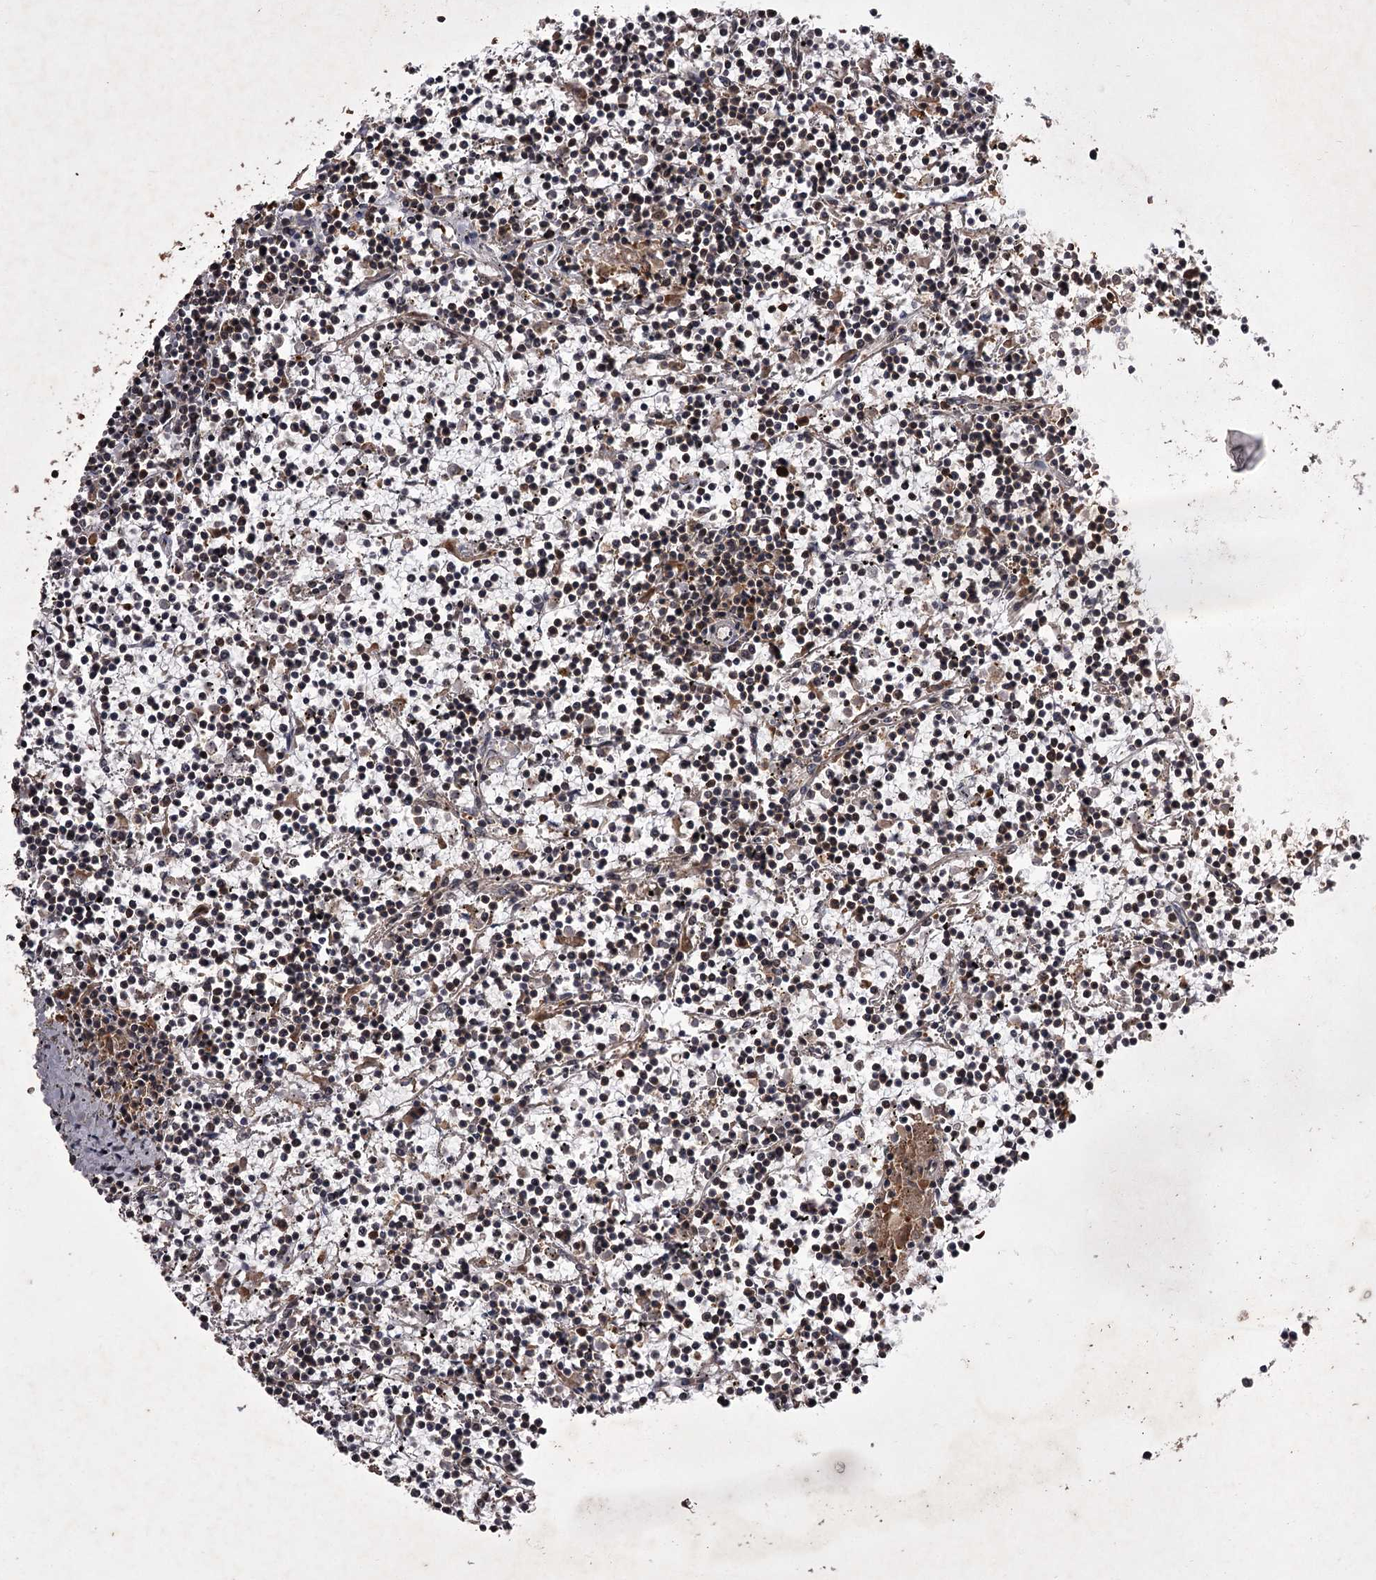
{"staining": {"intensity": "moderate", "quantity": "<25%", "location": "cytoplasmic/membranous"}, "tissue": "lymphoma", "cell_type": "Tumor cells", "image_type": "cancer", "snomed": [{"axis": "morphology", "description": "Malignant lymphoma, non-Hodgkin's type, Low grade"}, {"axis": "topography", "description": "Spleen"}], "caption": "Human lymphoma stained for a protein (brown) shows moderate cytoplasmic/membranous positive positivity in approximately <25% of tumor cells.", "gene": "TBC1D23", "patient": {"sex": "female", "age": 19}}